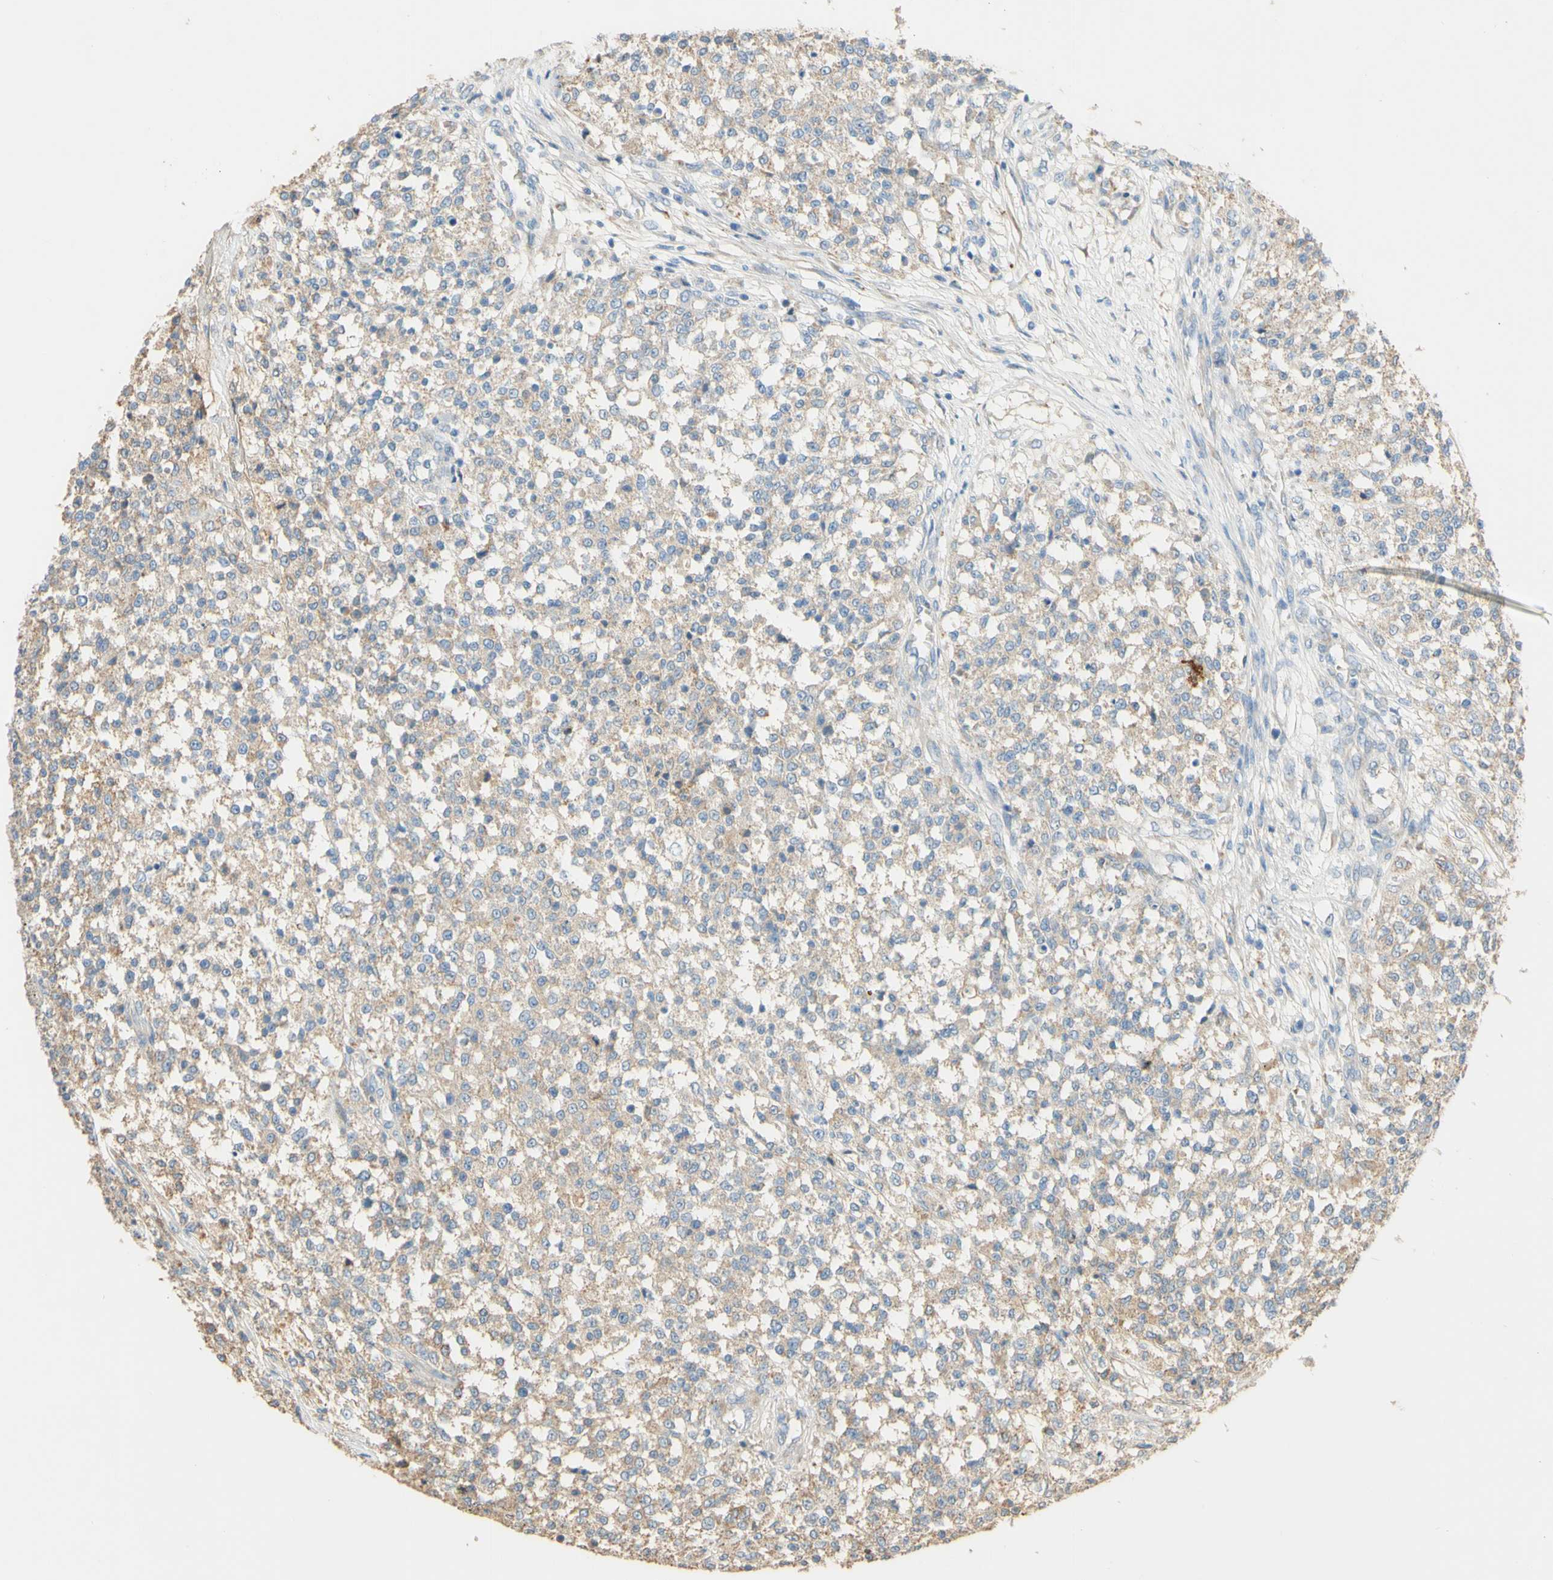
{"staining": {"intensity": "weak", "quantity": ">75%", "location": "cytoplasmic/membranous"}, "tissue": "testis cancer", "cell_type": "Tumor cells", "image_type": "cancer", "snomed": [{"axis": "morphology", "description": "Seminoma, NOS"}, {"axis": "topography", "description": "Testis"}], "caption": "Immunohistochemical staining of testis cancer demonstrates low levels of weak cytoplasmic/membranous expression in about >75% of tumor cells.", "gene": "DKK3", "patient": {"sex": "male", "age": 59}}